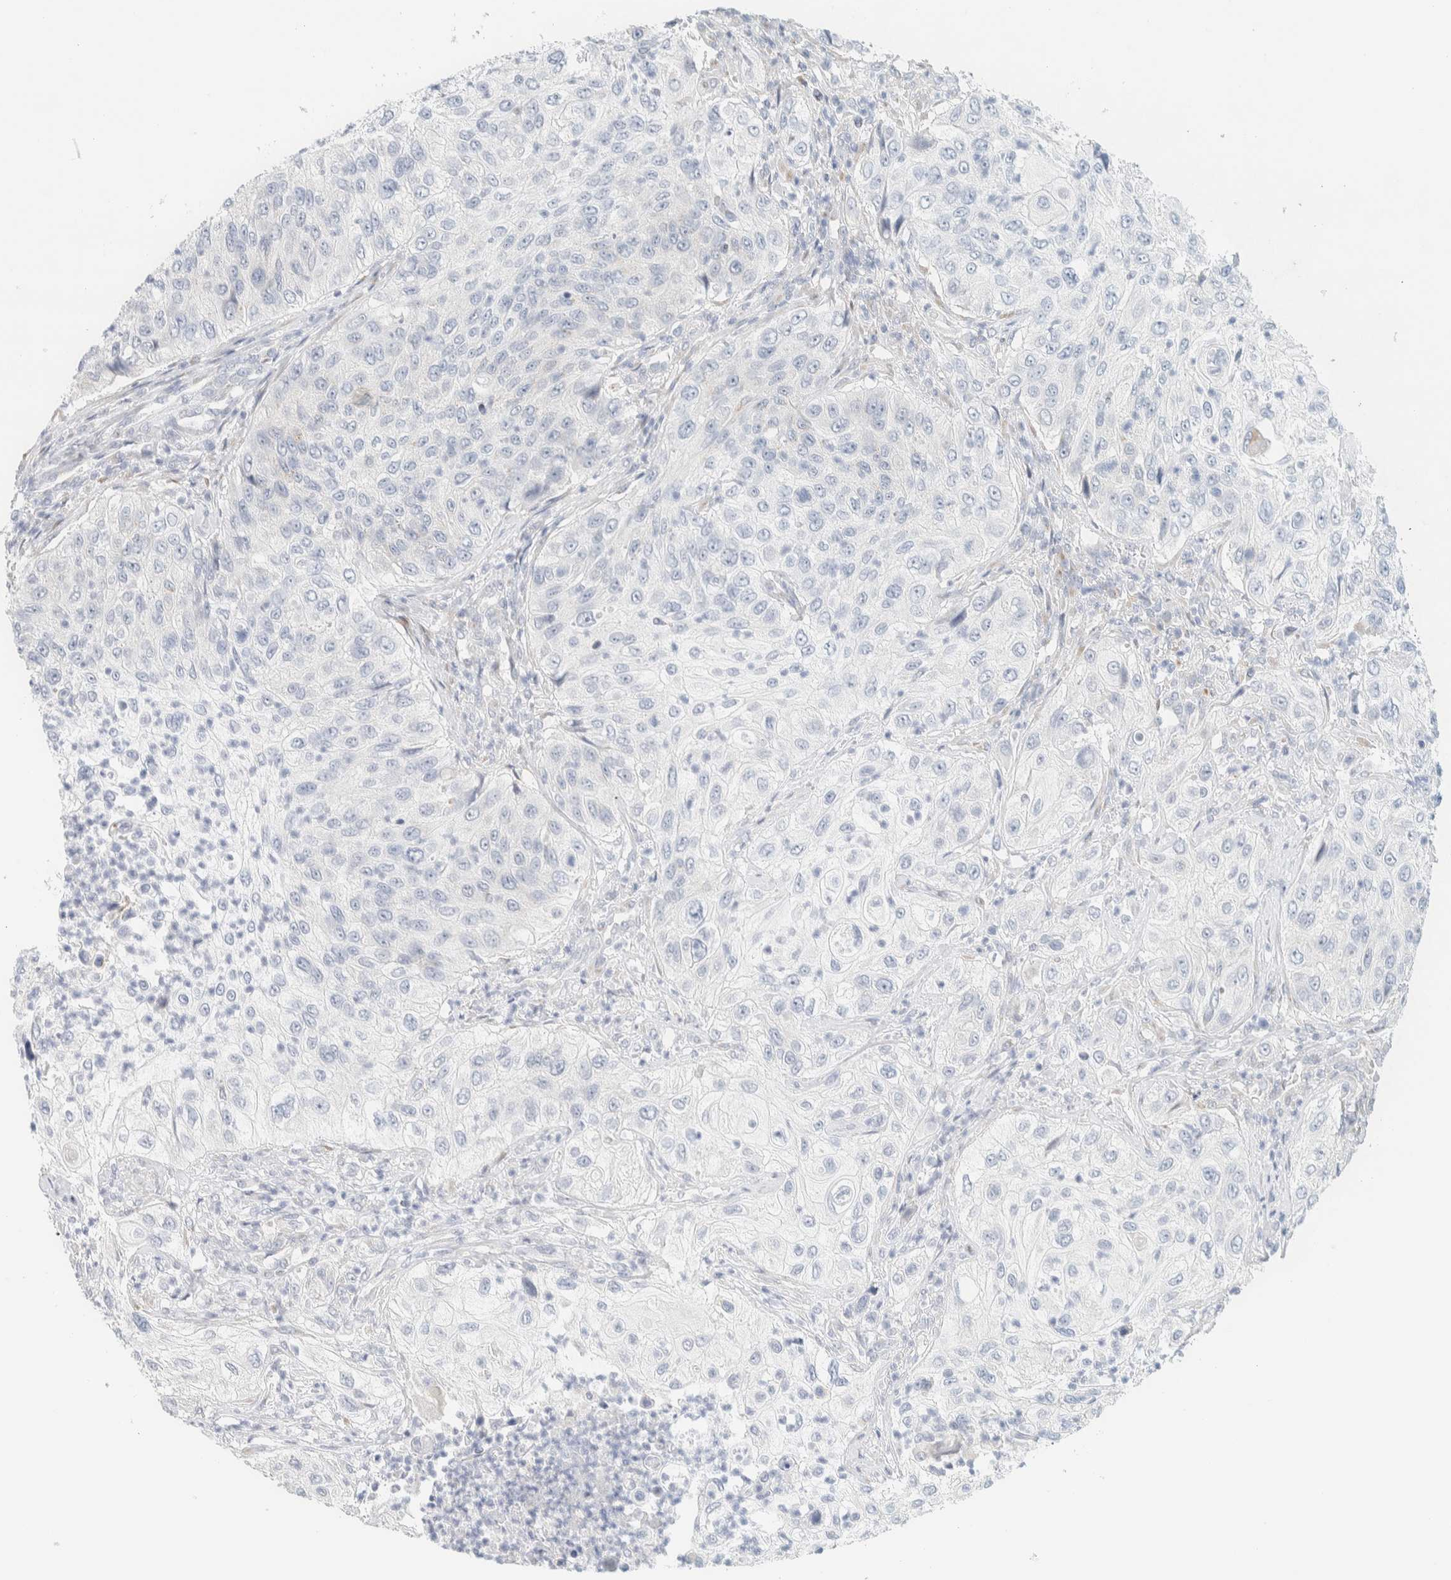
{"staining": {"intensity": "negative", "quantity": "none", "location": "none"}, "tissue": "urothelial cancer", "cell_type": "Tumor cells", "image_type": "cancer", "snomed": [{"axis": "morphology", "description": "Urothelial carcinoma, High grade"}, {"axis": "topography", "description": "Urinary bladder"}], "caption": "Tumor cells show no significant protein expression in high-grade urothelial carcinoma. (DAB immunohistochemistry visualized using brightfield microscopy, high magnification).", "gene": "SPNS3", "patient": {"sex": "female", "age": 60}}